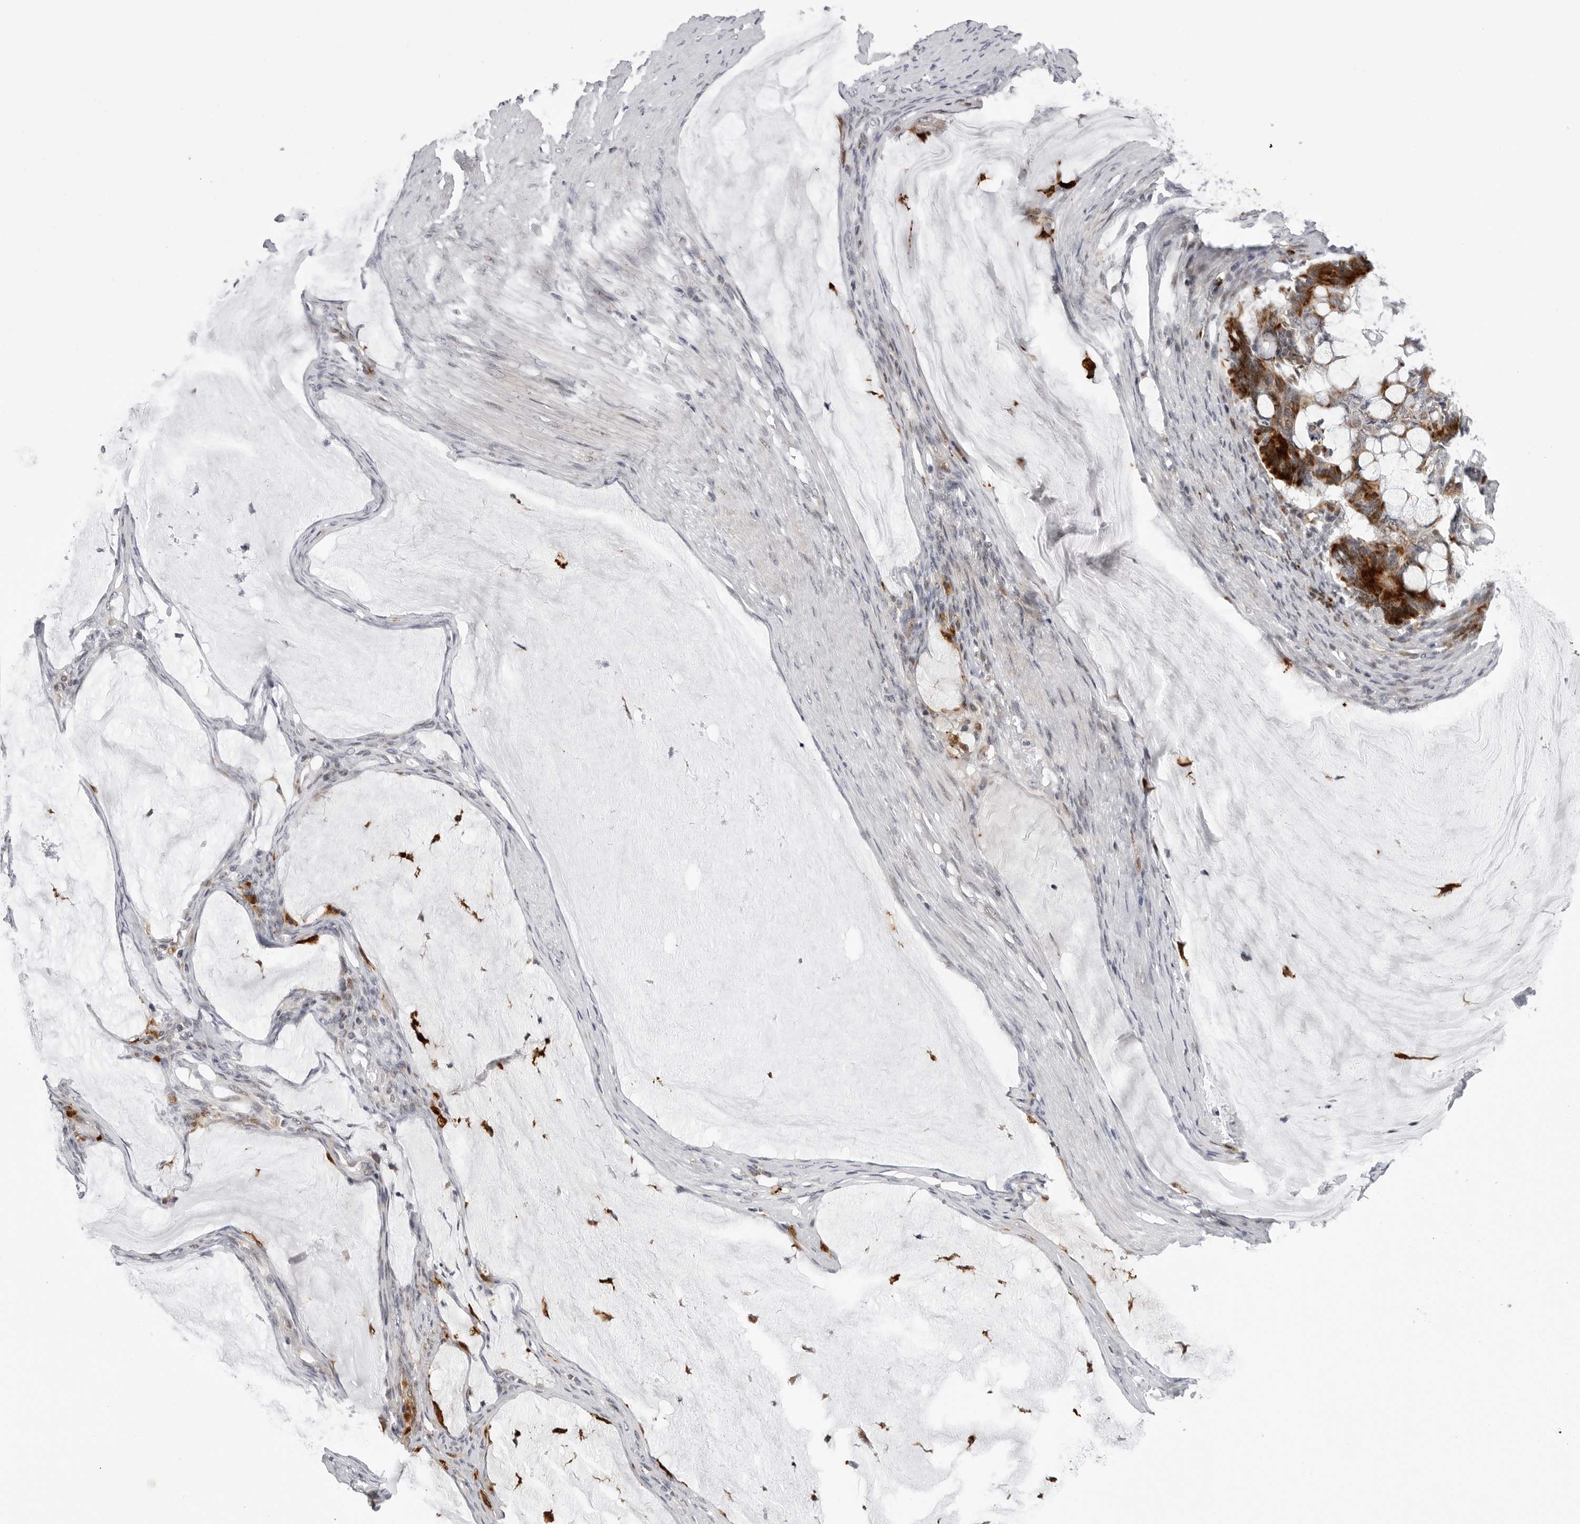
{"staining": {"intensity": "strong", "quantity": ">75%", "location": "cytoplasmic/membranous"}, "tissue": "ovarian cancer", "cell_type": "Tumor cells", "image_type": "cancer", "snomed": [{"axis": "morphology", "description": "Cystadenocarcinoma, mucinous, NOS"}, {"axis": "topography", "description": "Ovary"}], "caption": "A photomicrograph showing strong cytoplasmic/membranous positivity in approximately >75% of tumor cells in ovarian mucinous cystadenocarcinoma, as visualized by brown immunohistochemical staining.", "gene": "CDK20", "patient": {"sex": "female", "age": 61}}